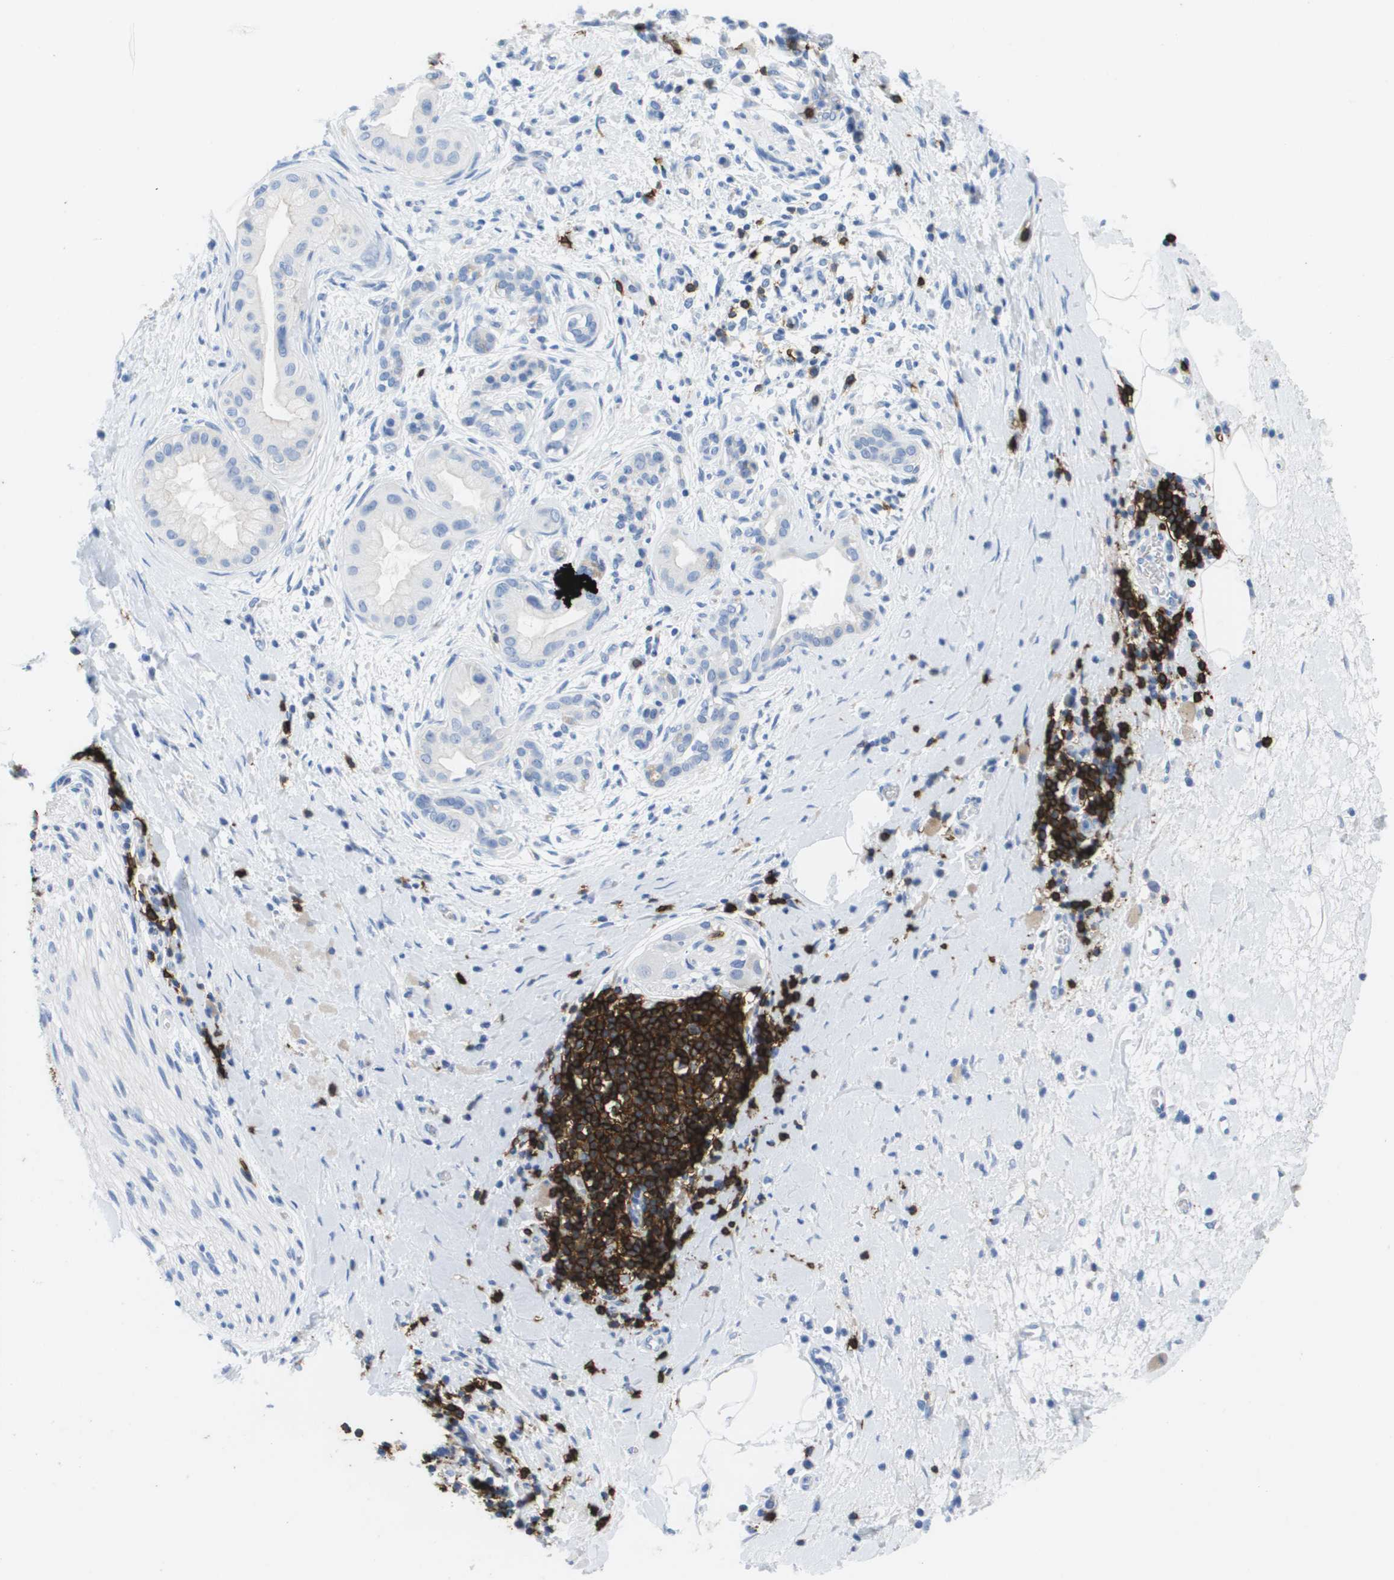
{"staining": {"intensity": "negative", "quantity": "none", "location": "none"}, "tissue": "pancreatic cancer", "cell_type": "Tumor cells", "image_type": "cancer", "snomed": [{"axis": "morphology", "description": "Adenocarcinoma, NOS"}, {"axis": "topography", "description": "Pancreas"}], "caption": "The IHC photomicrograph has no significant staining in tumor cells of pancreatic cancer (adenocarcinoma) tissue.", "gene": "MS4A1", "patient": {"sex": "male", "age": 55}}